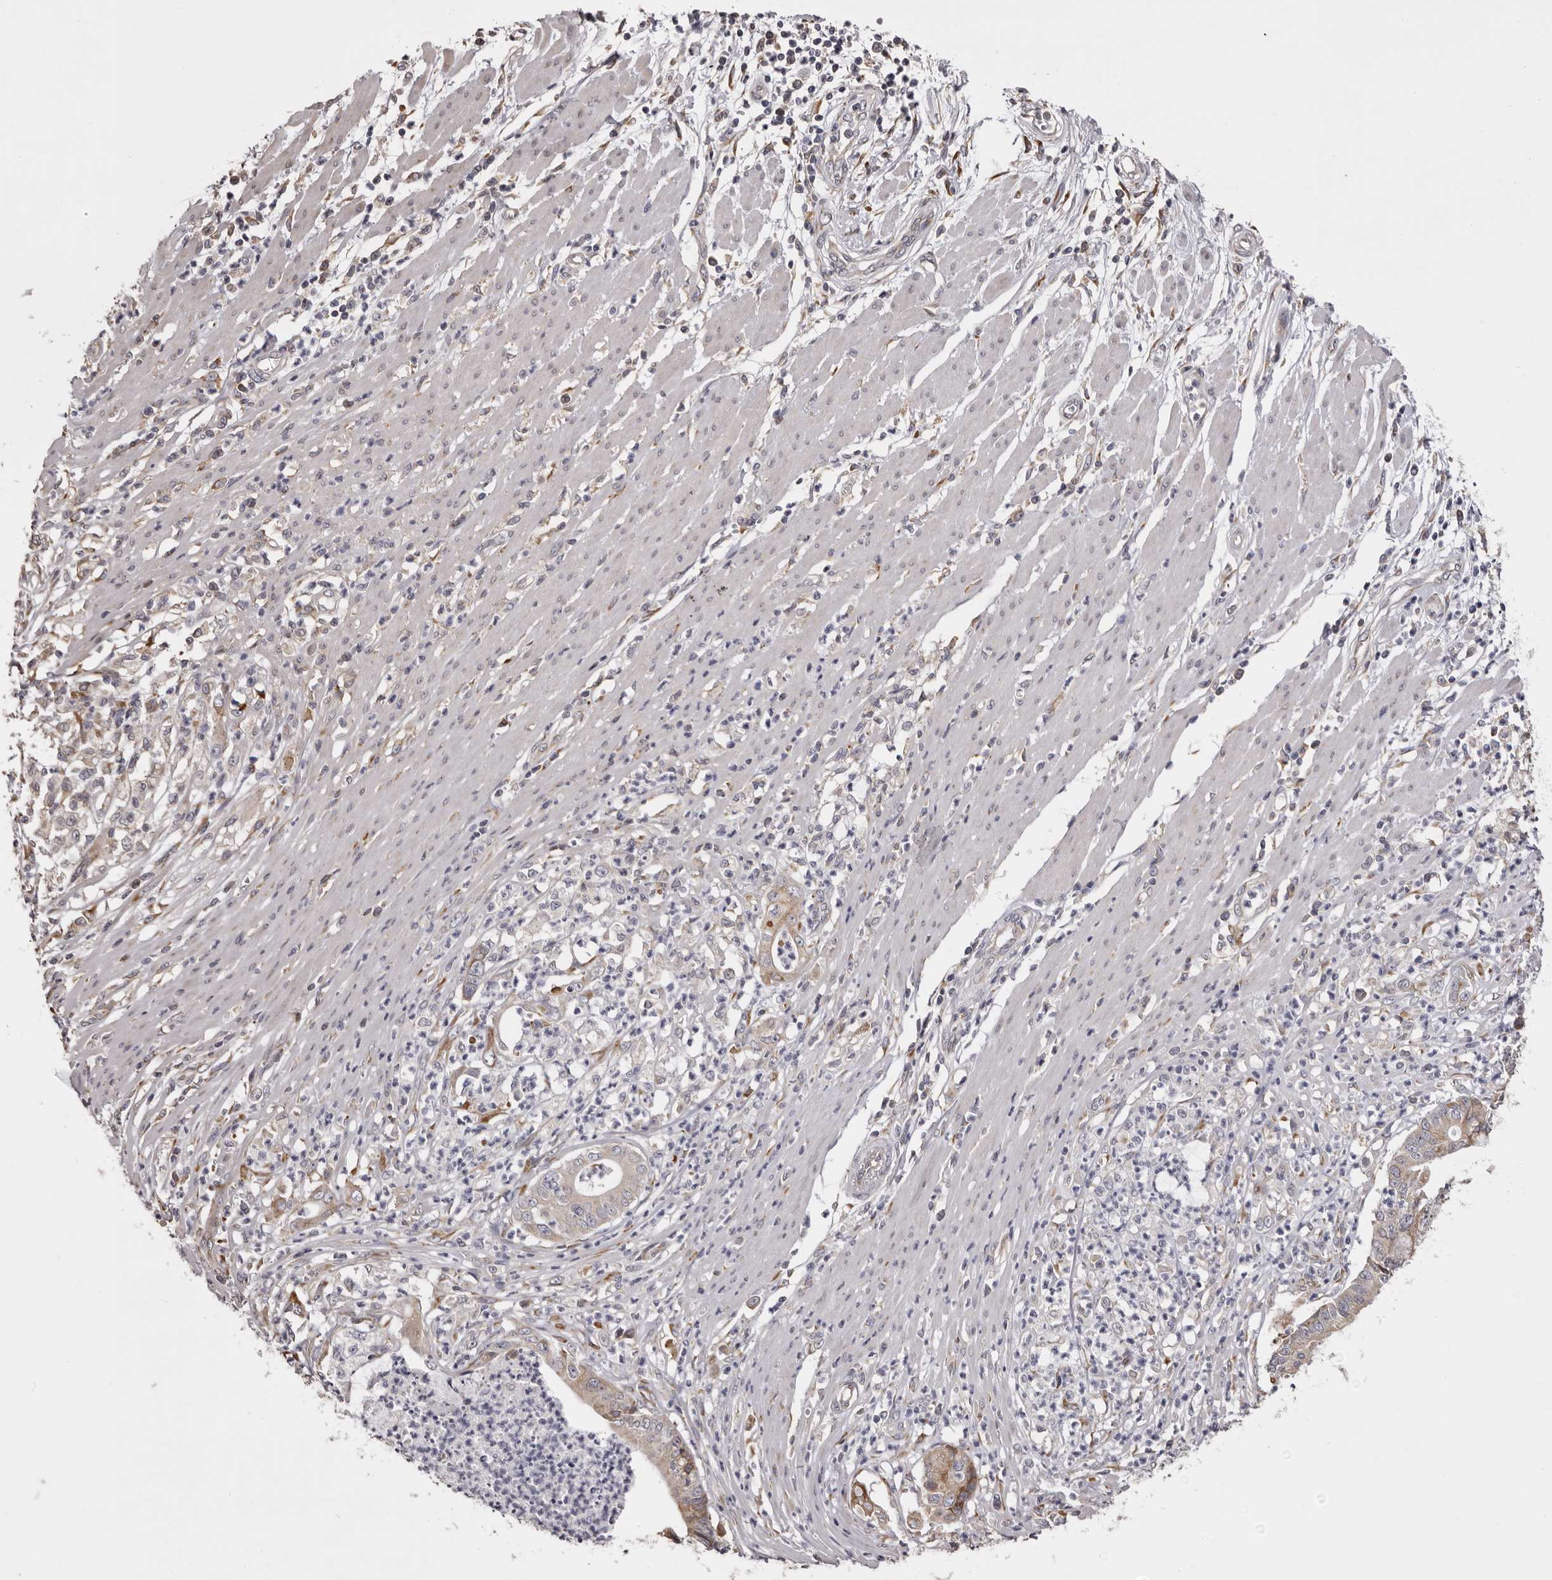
{"staining": {"intensity": "weak", "quantity": "25%-75%", "location": "cytoplasmic/membranous"}, "tissue": "pancreatic cancer", "cell_type": "Tumor cells", "image_type": "cancer", "snomed": [{"axis": "morphology", "description": "Adenocarcinoma, NOS"}, {"axis": "topography", "description": "Pancreas"}], "caption": "The image demonstrates a brown stain indicating the presence of a protein in the cytoplasmic/membranous of tumor cells in pancreatic cancer (adenocarcinoma).", "gene": "PIGX", "patient": {"sex": "male", "age": 69}}